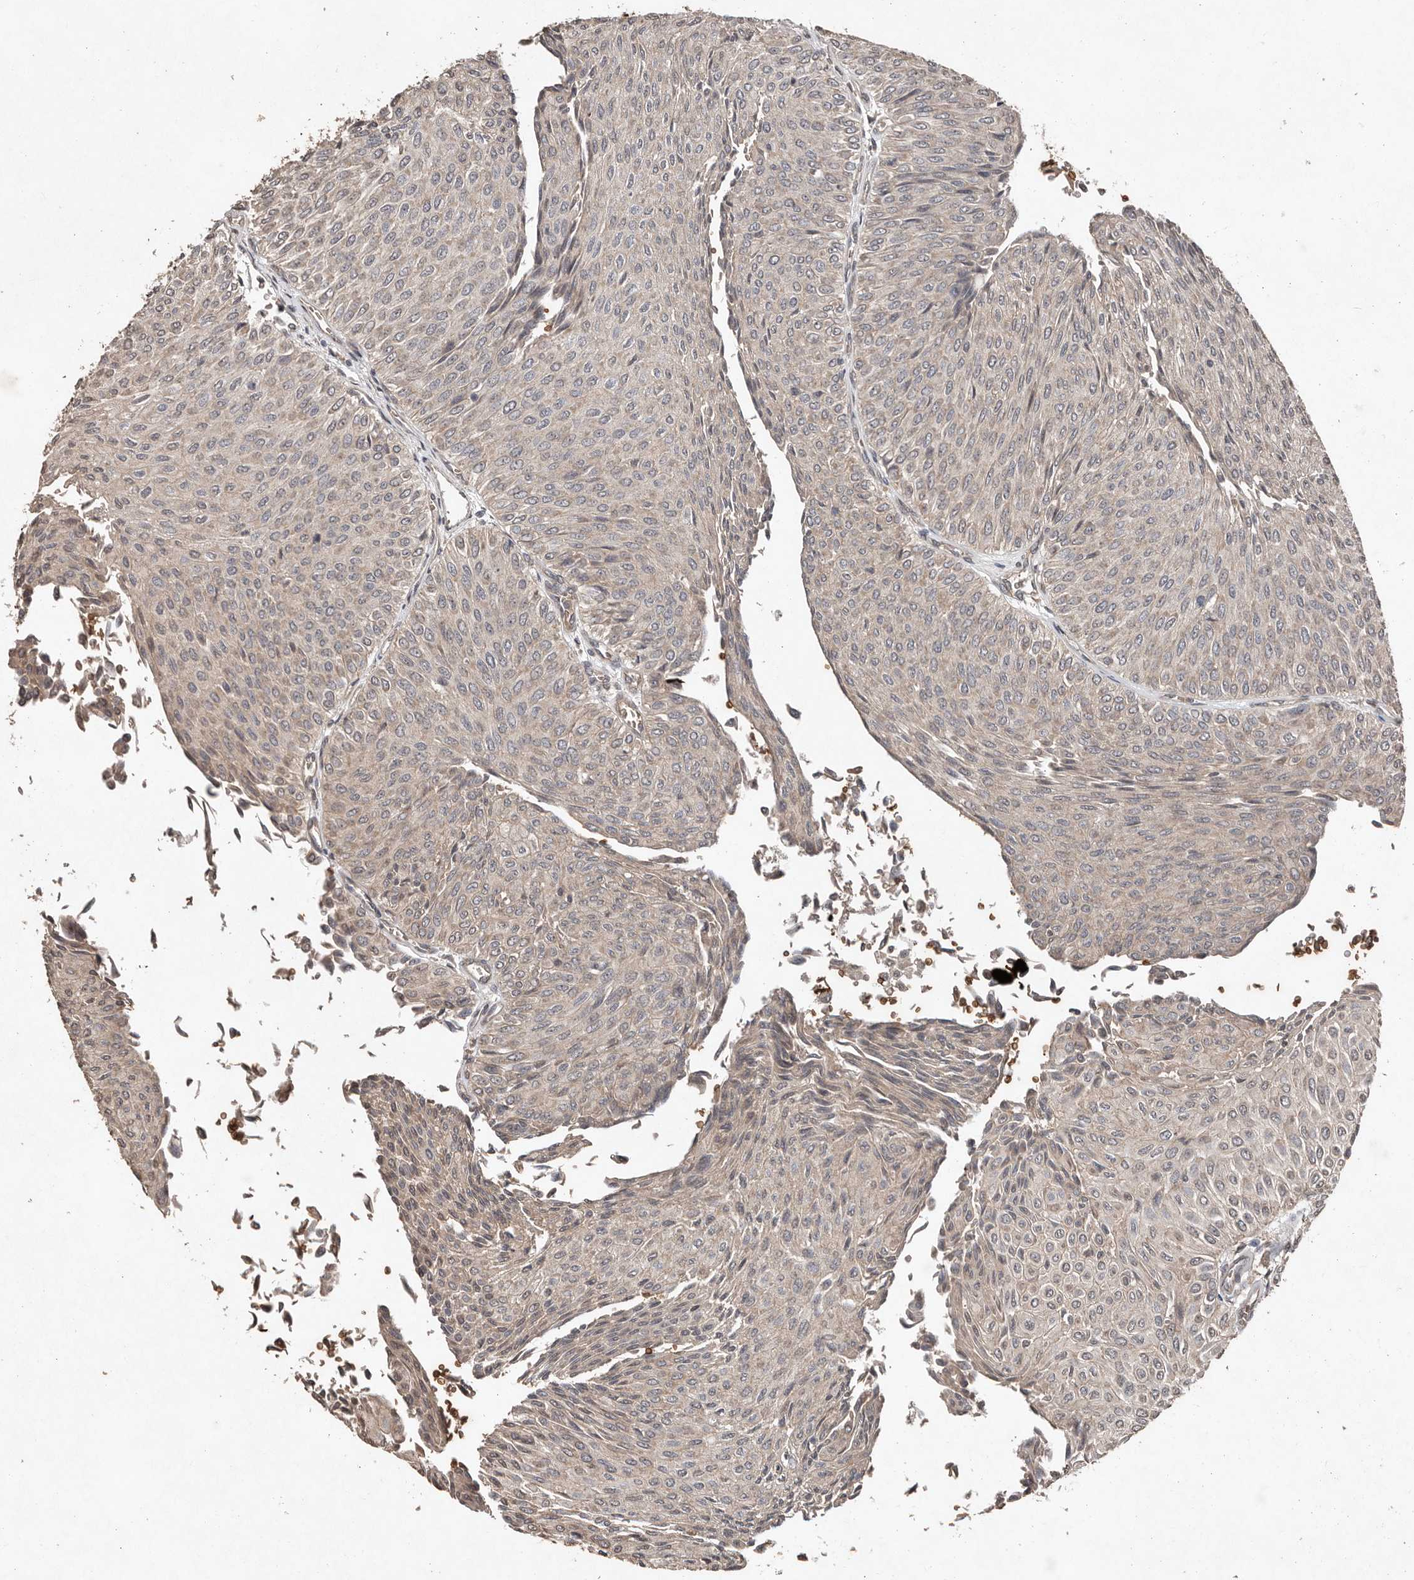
{"staining": {"intensity": "negative", "quantity": "none", "location": "none"}, "tissue": "urothelial cancer", "cell_type": "Tumor cells", "image_type": "cancer", "snomed": [{"axis": "morphology", "description": "Urothelial carcinoma, Low grade"}, {"axis": "topography", "description": "Urinary bladder"}], "caption": "An immunohistochemistry (IHC) histopathology image of low-grade urothelial carcinoma is shown. There is no staining in tumor cells of low-grade urothelial carcinoma. (DAB (3,3'-diaminobenzidine) immunohistochemistry visualized using brightfield microscopy, high magnification).", "gene": "DIP2C", "patient": {"sex": "male", "age": 78}}